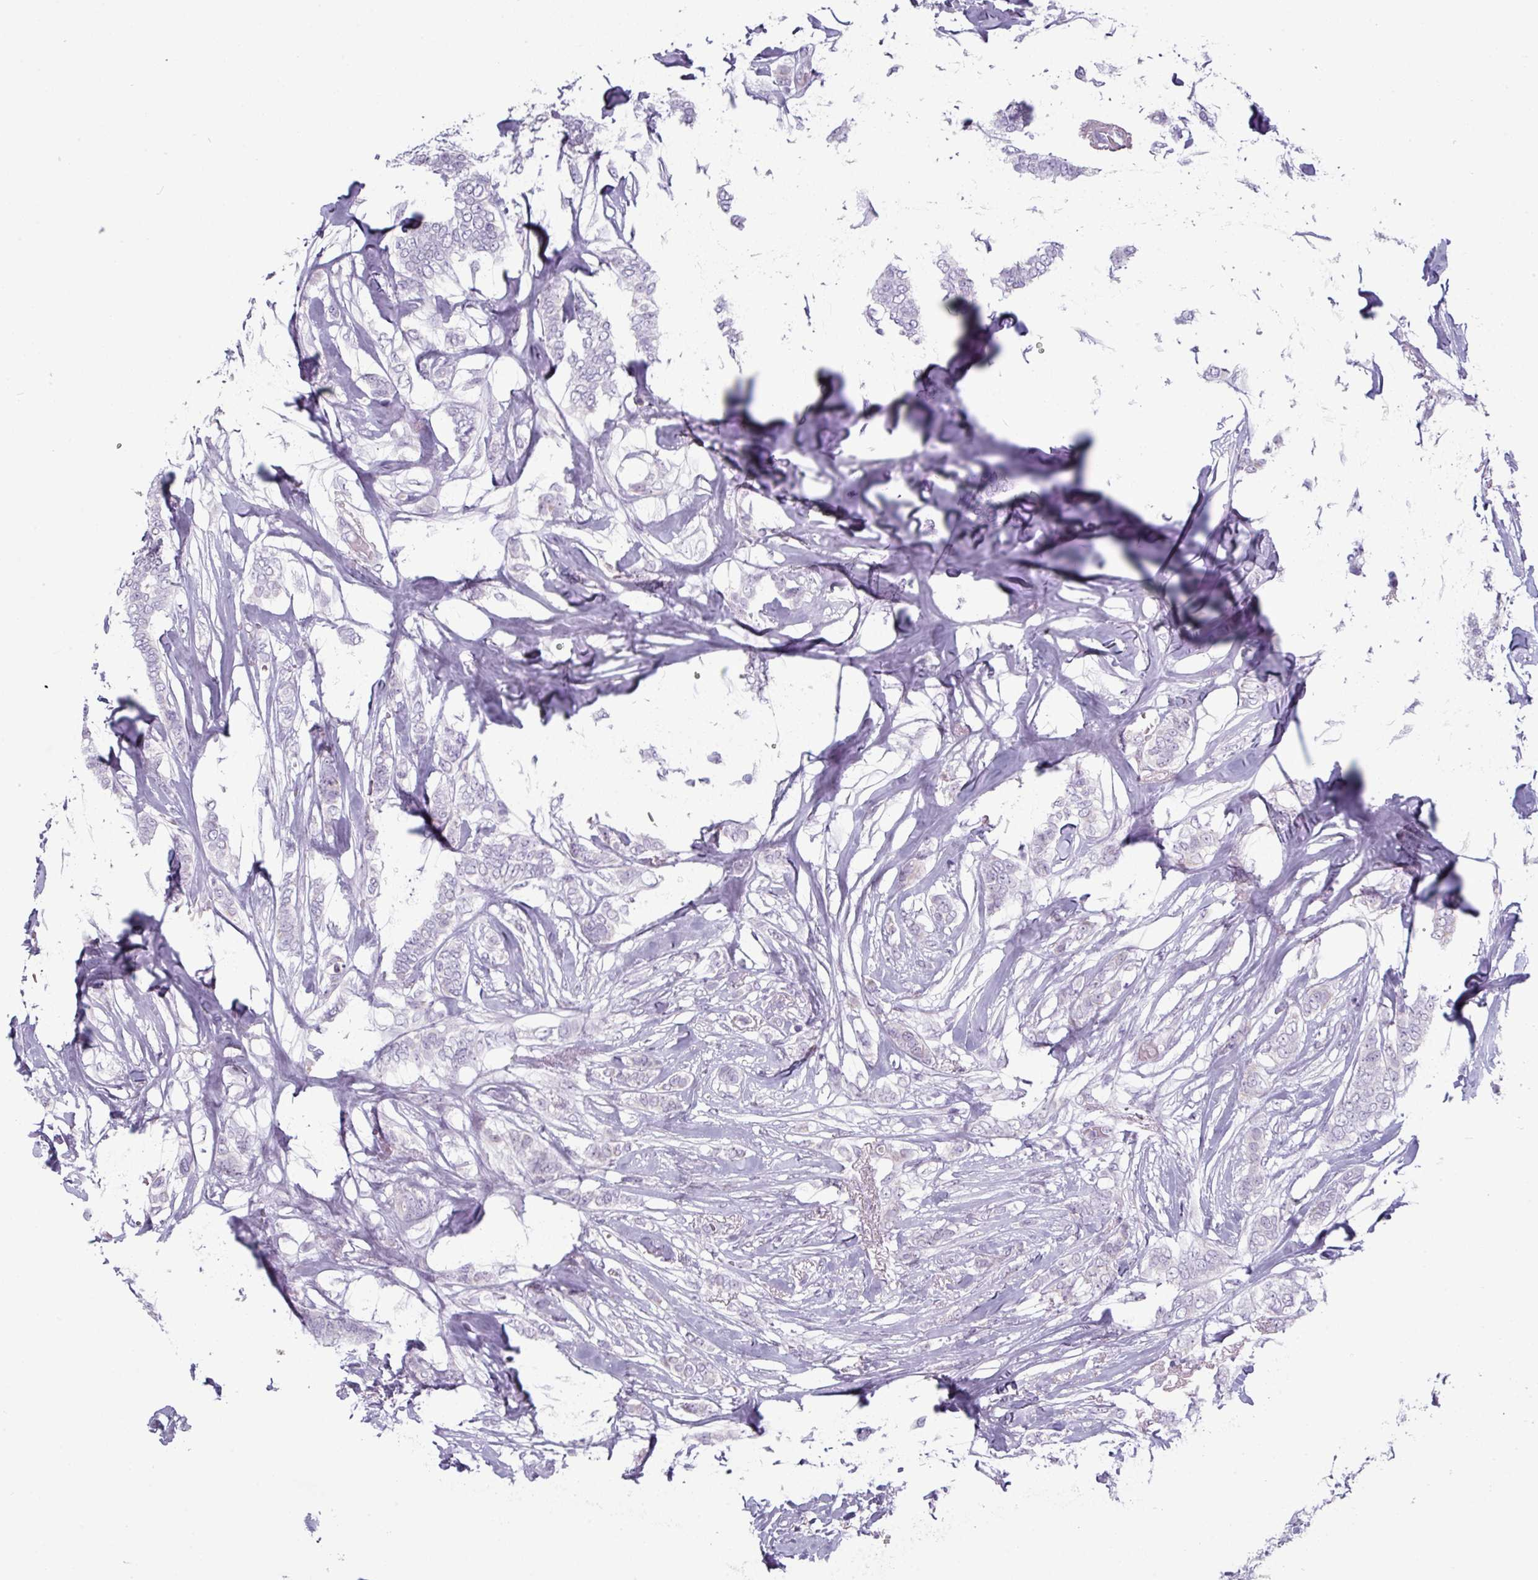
{"staining": {"intensity": "negative", "quantity": "none", "location": "none"}, "tissue": "breast cancer", "cell_type": "Tumor cells", "image_type": "cancer", "snomed": [{"axis": "morphology", "description": "Duct carcinoma"}, {"axis": "topography", "description": "Breast"}], "caption": "Intraductal carcinoma (breast) stained for a protein using immunohistochemistry reveals no staining tumor cells.", "gene": "ZNF615", "patient": {"sex": "female", "age": 72}}